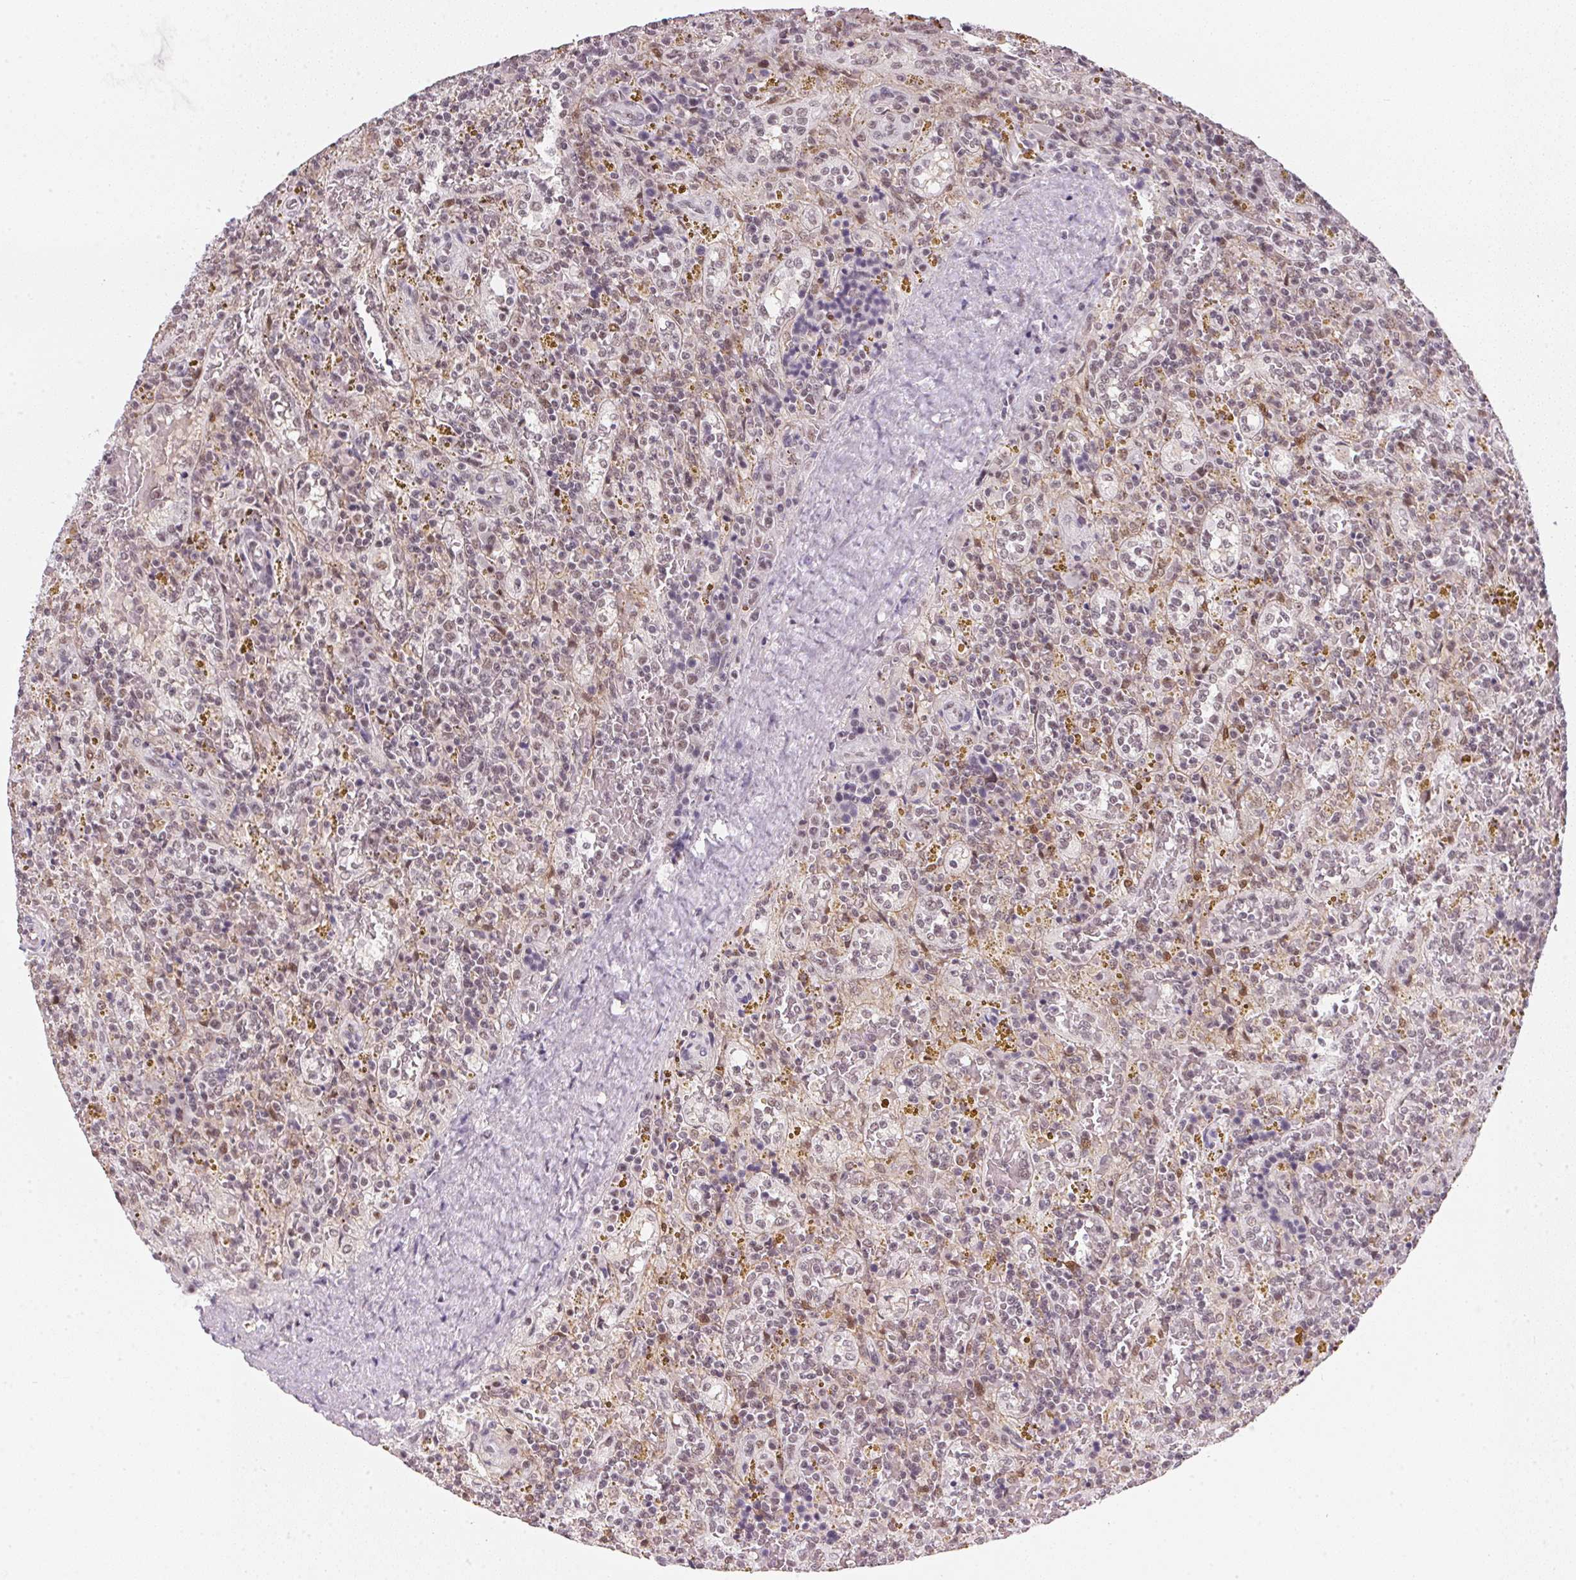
{"staining": {"intensity": "weak", "quantity": "25%-75%", "location": "cytoplasmic/membranous,nuclear"}, "tissue": "lymphoma", "cell_type": "Tumor cells", "image_type": "cancer", "snomed": [{"axis": "morphology", "description": "Malignant lymphoma, non-Hodgkin's type, Low grade"}, {"axis": "topography", "description": "Spleen"}], "caption": "Lymphoma stained with a brown dye displays weak cytoplasmic/membranous and nuclear positive positivity in approximately 25%-75% of tumor cells.", "gene": "SRSF7", "patient": {"sex": "female", "age": 65}}